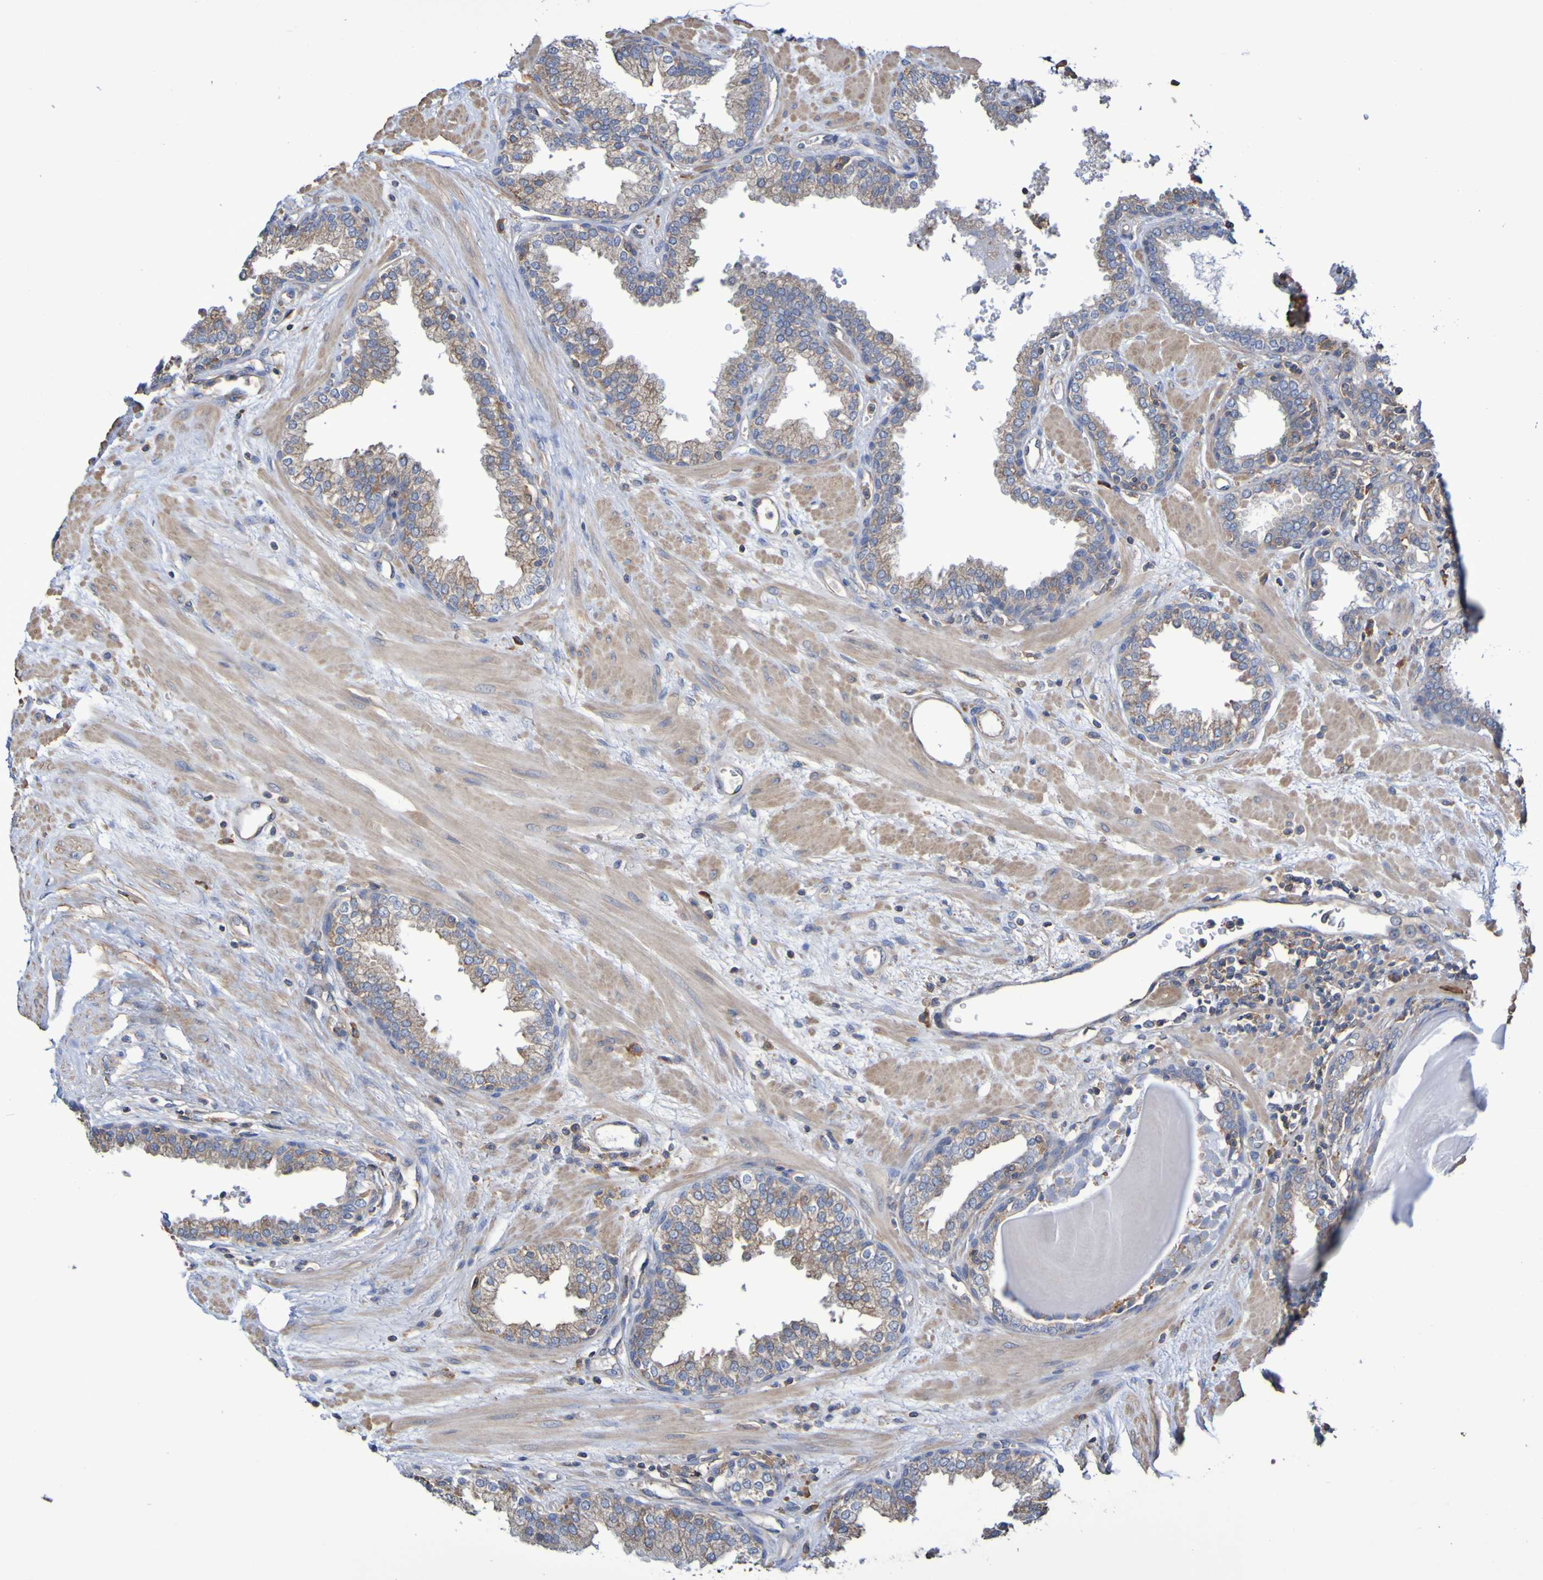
{"staining": {"intensity": "weak", "quantity": "25%-75%", "location": "cytoplasmic/membranous"}, "tissue": "prostate", "cell_type": "Glandular cells", "image_type": "normal", "snomed": [{"axis": "morphology", "description": "Normal tissue, NOS"}, {"axis": "topography", "description": "Prostate"}], "caption": "Immunohistochemistry (IHC) (DAB (3,3'-diaminobenzidine)) staining of benign prostate displays weak cytoplasmic/membranous protein expression in approximately 25%-75% of glandular cells. (DAB IHC with brightfield microscopy, high magnification).", "gene": "SYNJ1", "patient": {"sex": "male", "age": 51}}